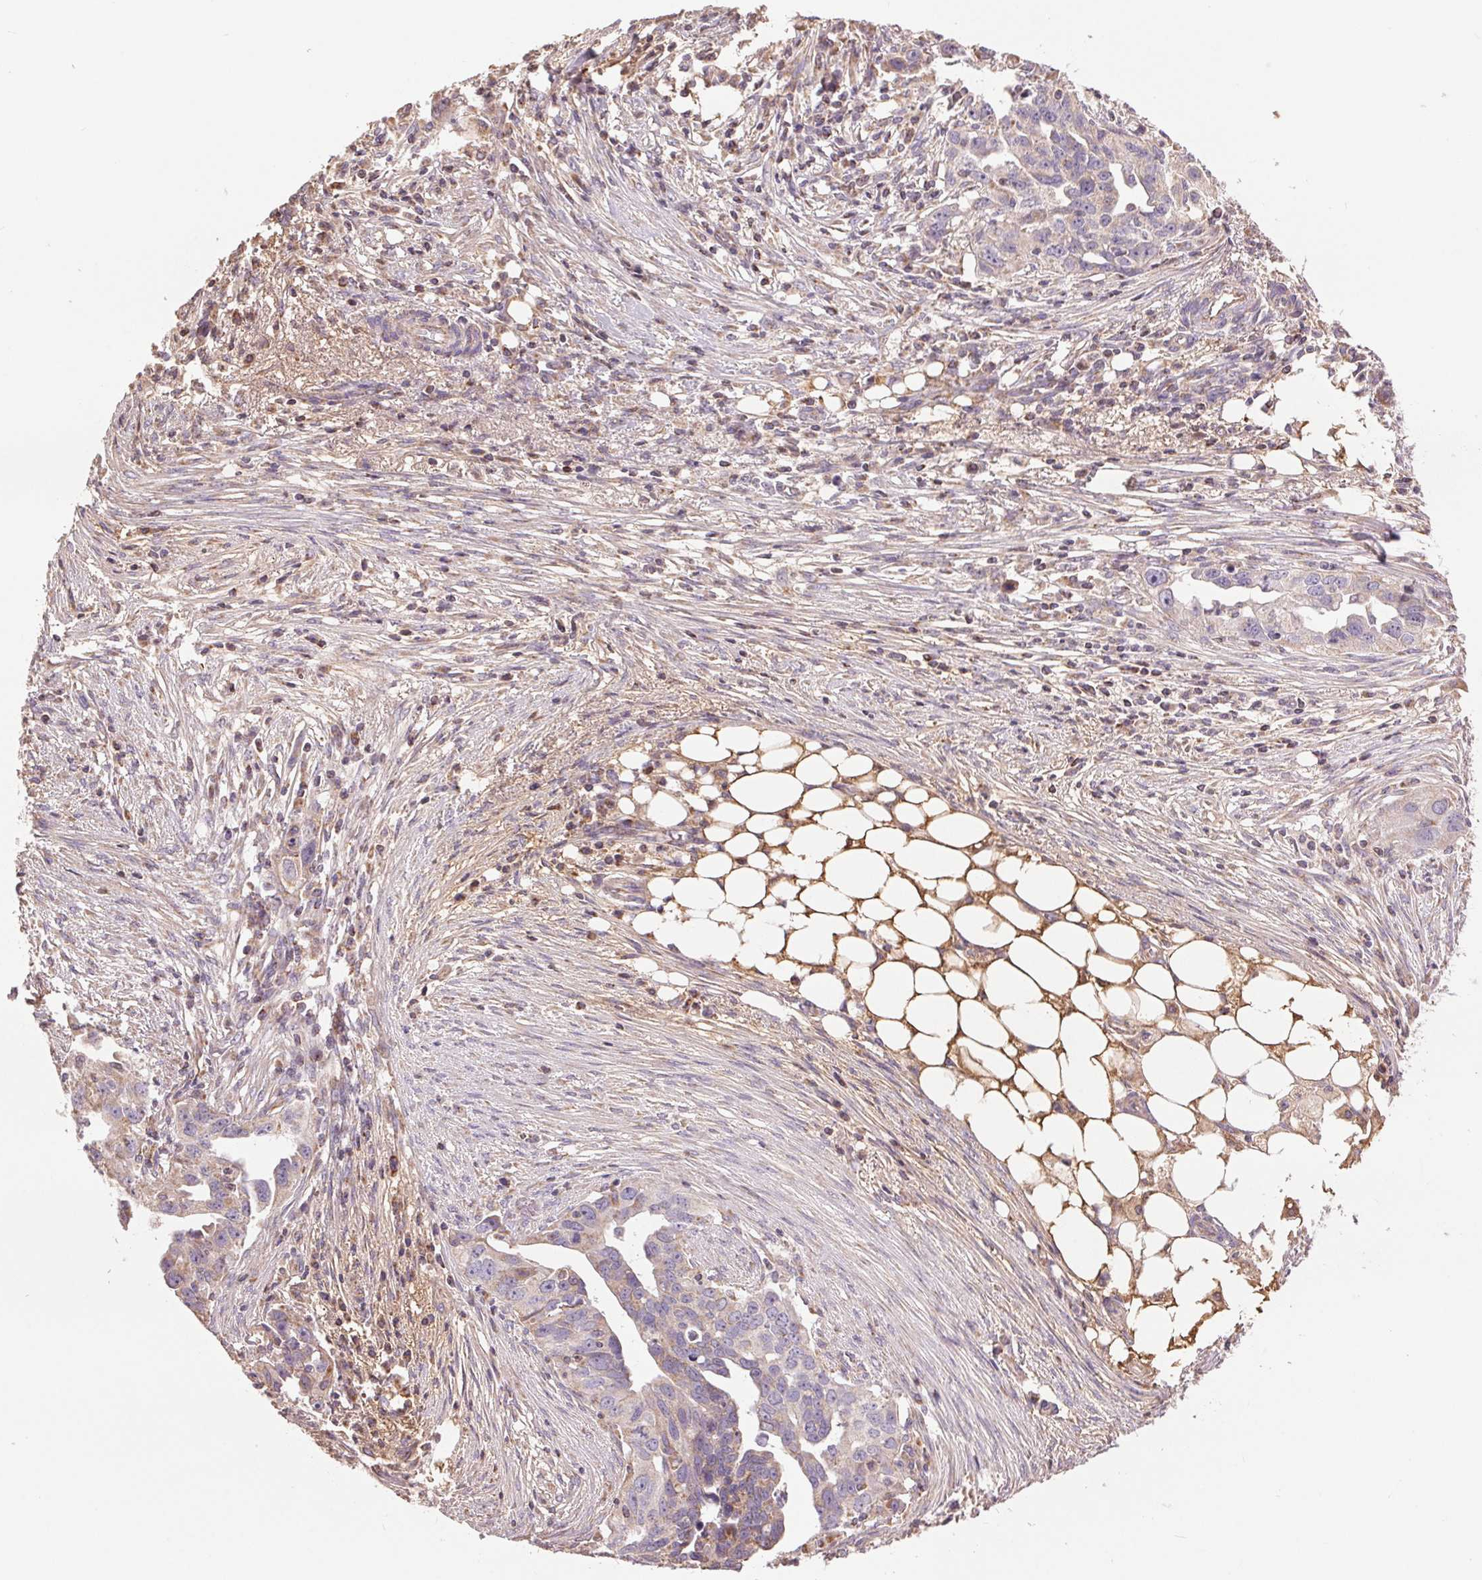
{"staining": {"intensity": "weak", "quantity": "<25%", "location": "cytoplasmic/membranous"}, "tissue": "ovarian cancer", "cell_type": "Tumor cells", "image_type": "cancer", "snomed": [{"axis": "morphology", "description": "Carcinoma, endometroid"}, {"axis": "morphology", "description": "Cystadenocarcinoma, serous, NOS"}, {"axis": "topography", "description": "Ovary"}], "caption": "Human ovarian serous cystadenocarcinoma stained for a protein using immunohistochemistry (IHC) demonstrates no expression in tumor cells.", "gene": "DGUOK", "patient": {"sex": "female", "age": 45}}